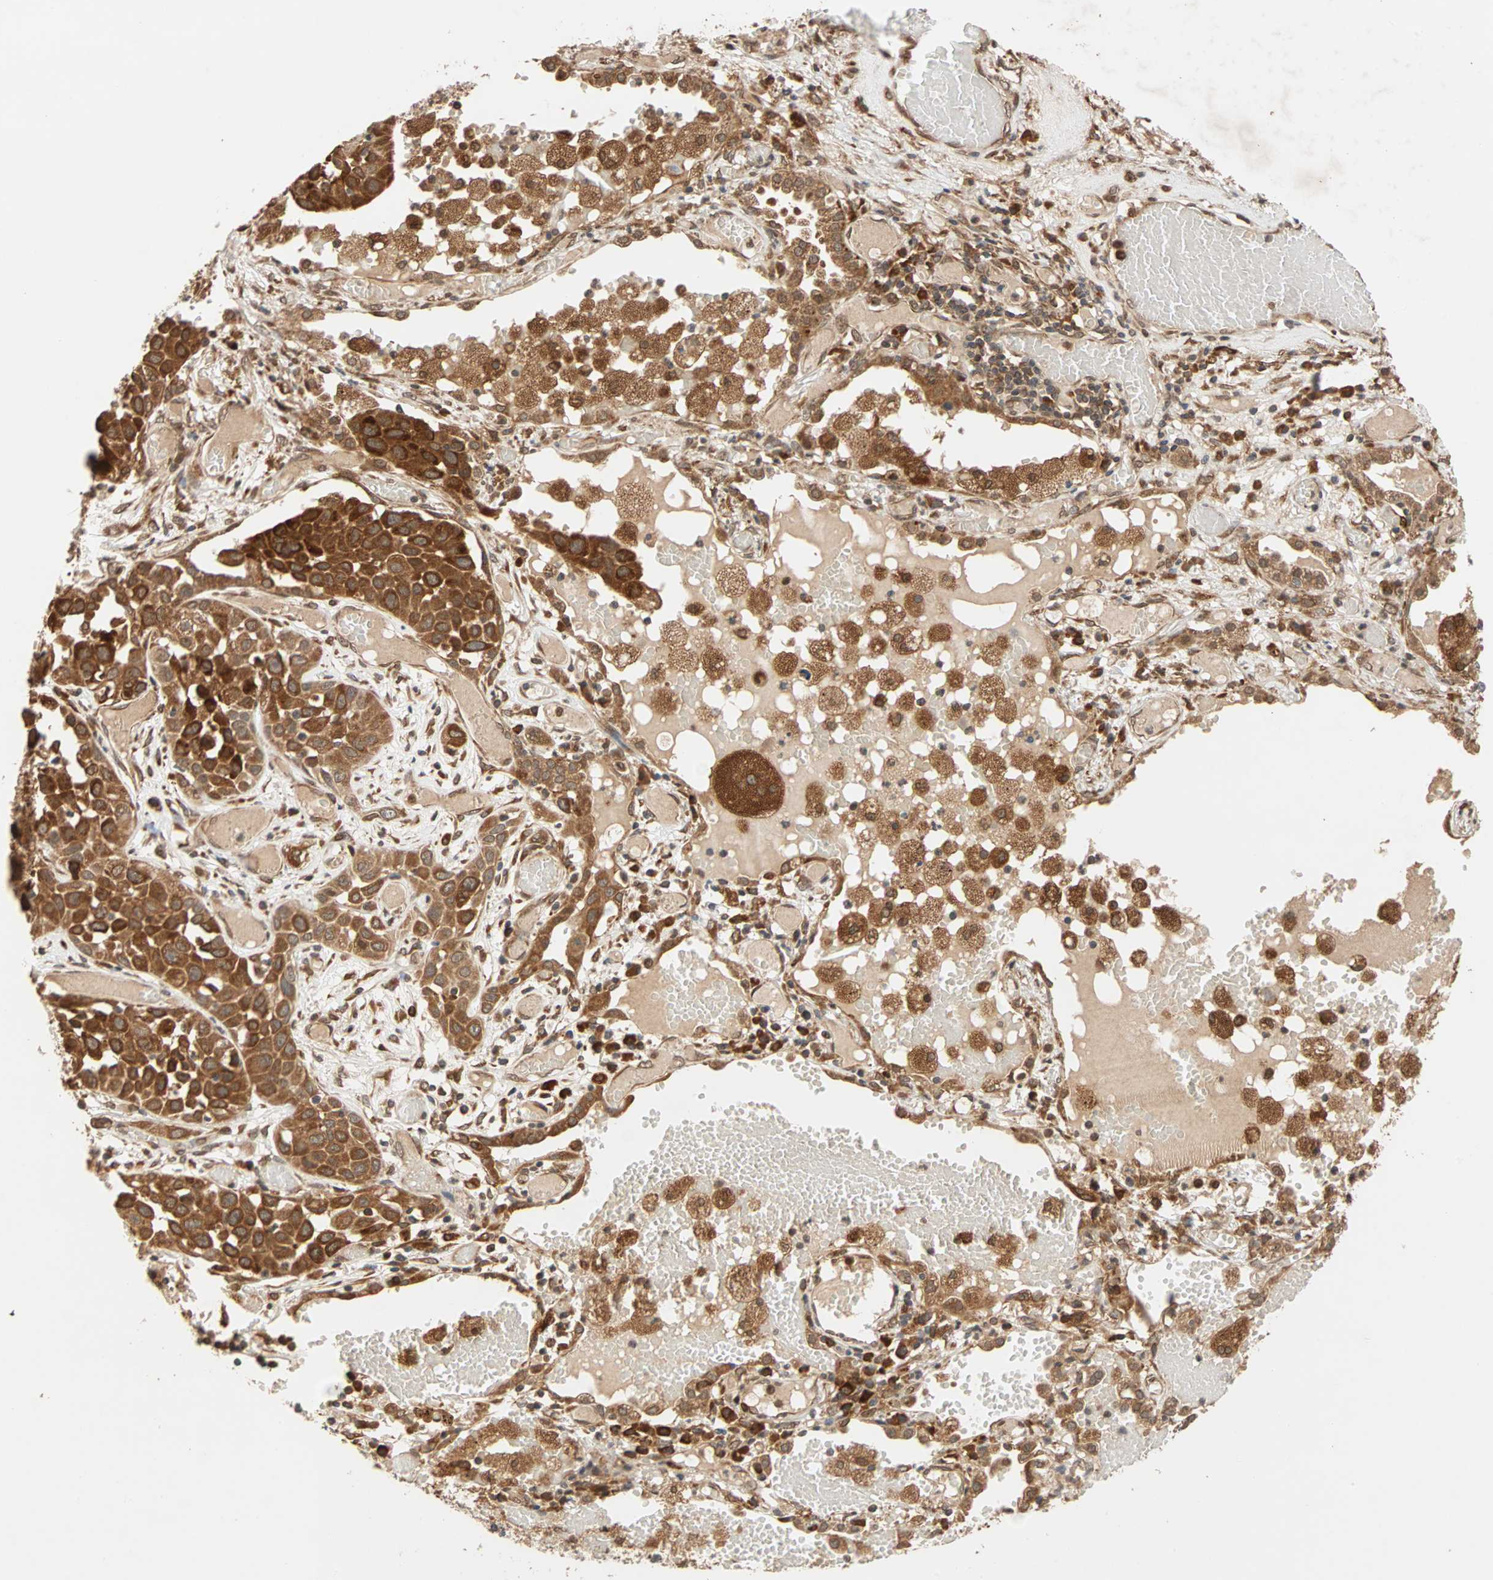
{"staining": {"intensity": "strong", "quantity": ">75%", "location": "cytoplasmic/membranous,nuclear"}, "tissue": "lung cancer", "cell_type": "Tumor cells", "image_type": "cancer", "snomed": [{"axis": "morphology", "description": "Squamous cell carcinoma, NOS"}, {"axis": "topography", "description": "Lung"}], "caption": "This histopathology image shows immunohistochemistry (IHC) staining of lung cancer (squamous cell carcinoma), with high strong cytoplasmic/membranous and nuclear positivity in approximately >75% of tumor cells.", "gene": "AUP1", "patient": {"sex": "male", "age": 71}}